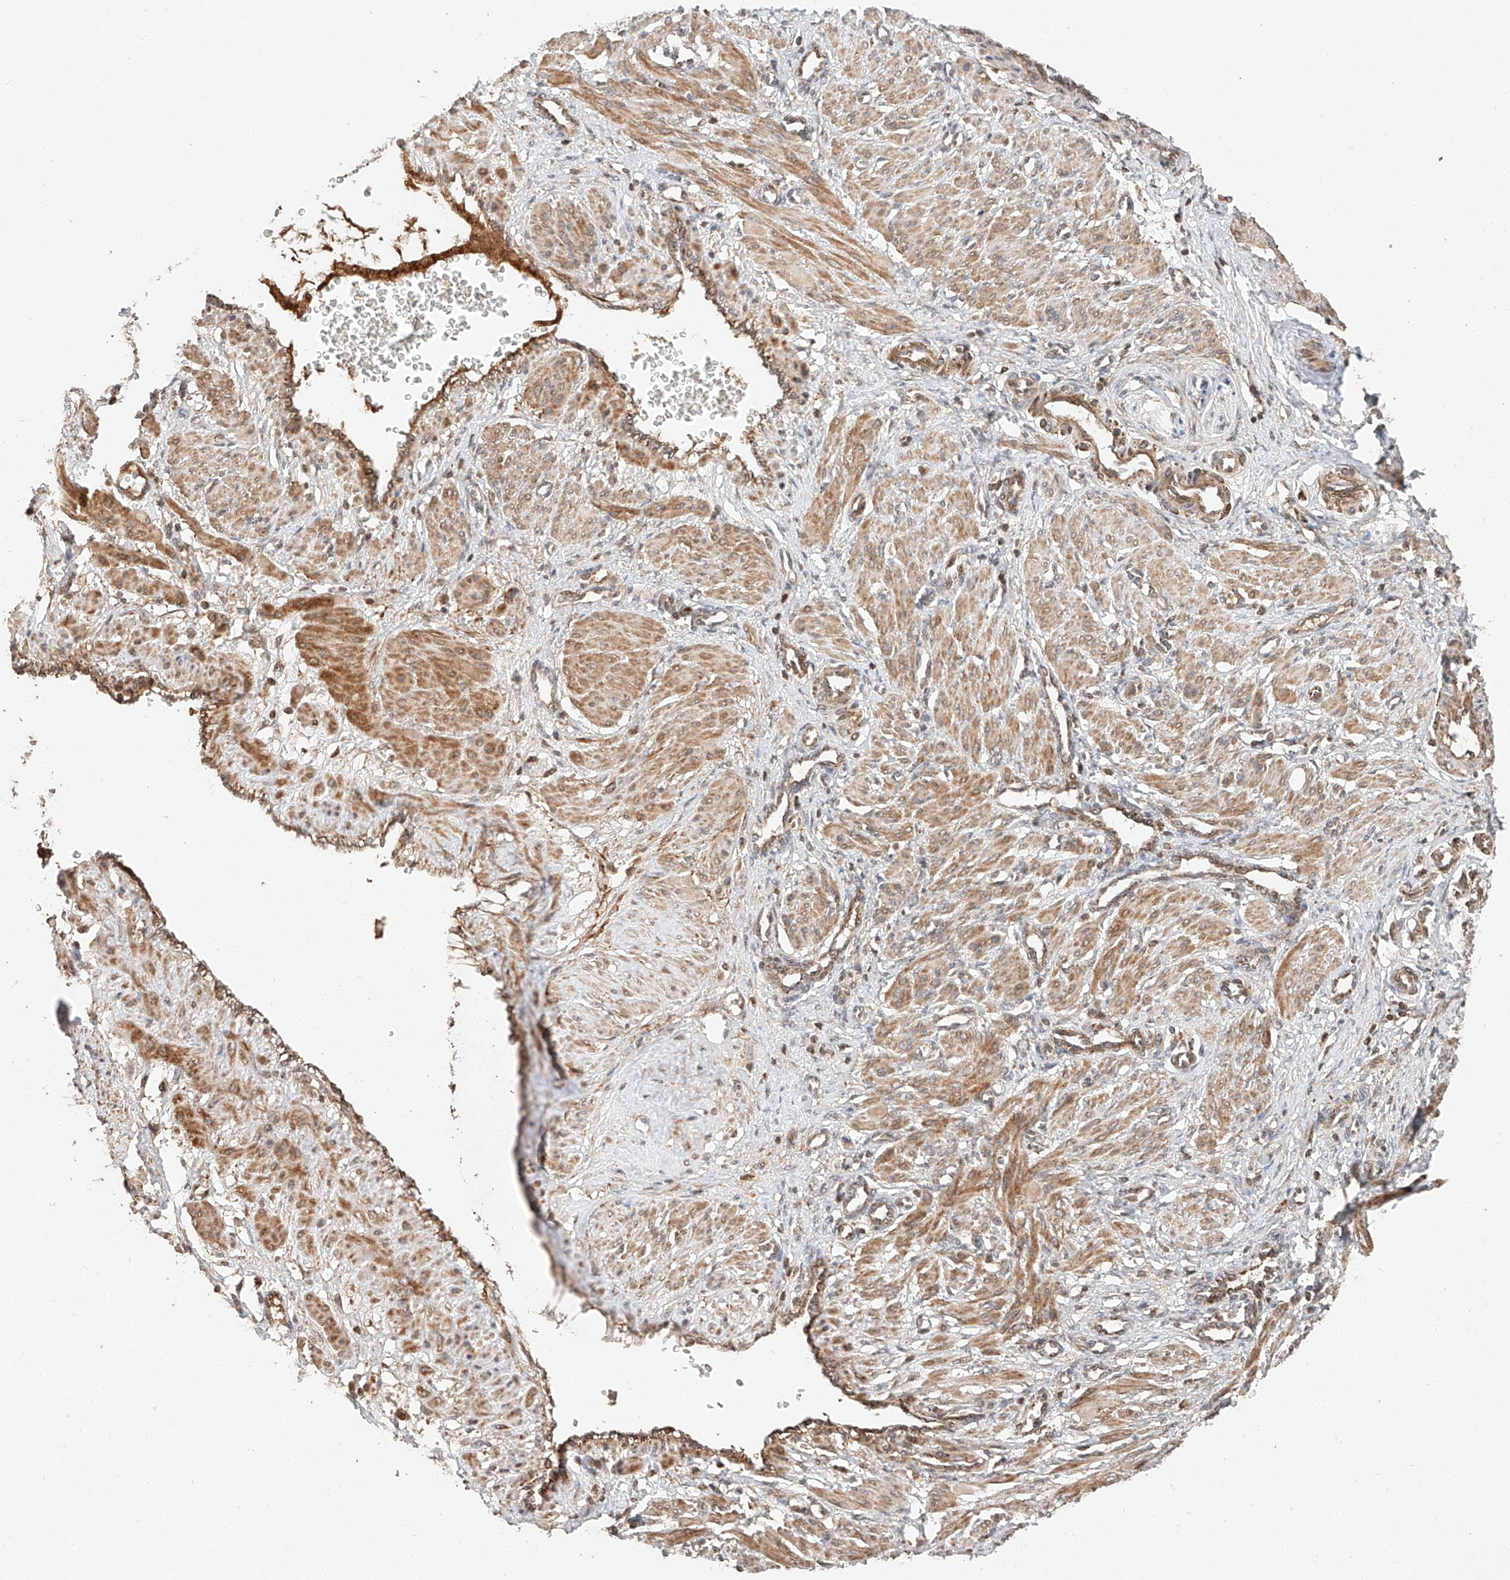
{"staining": {"intensity": "moderate", "quantity": ">75%", "location": "cytoplasmic/membranous"}, "tissue": "smooth muscle", "cell_type": "Smooth muscle cells", "image_type": "normal", "snomed": [{"axis": "morphology", "description": "Normal tissue, NOS"}, {"axis": "topography", "description": "Endometrium"}], "caption": "Smooth muscle stained for a protein reveals moderate cytoplasmic/membranous positivity in smooth muscle cells. The staining was performed using DAB (3,3'-diaminobenzidine), with brown indicating positive protein expression. Nuclei are stained blue with hematoxylin.", "gene": "ARHGAP33", "patient": {"sex": "female", "age": 33}}